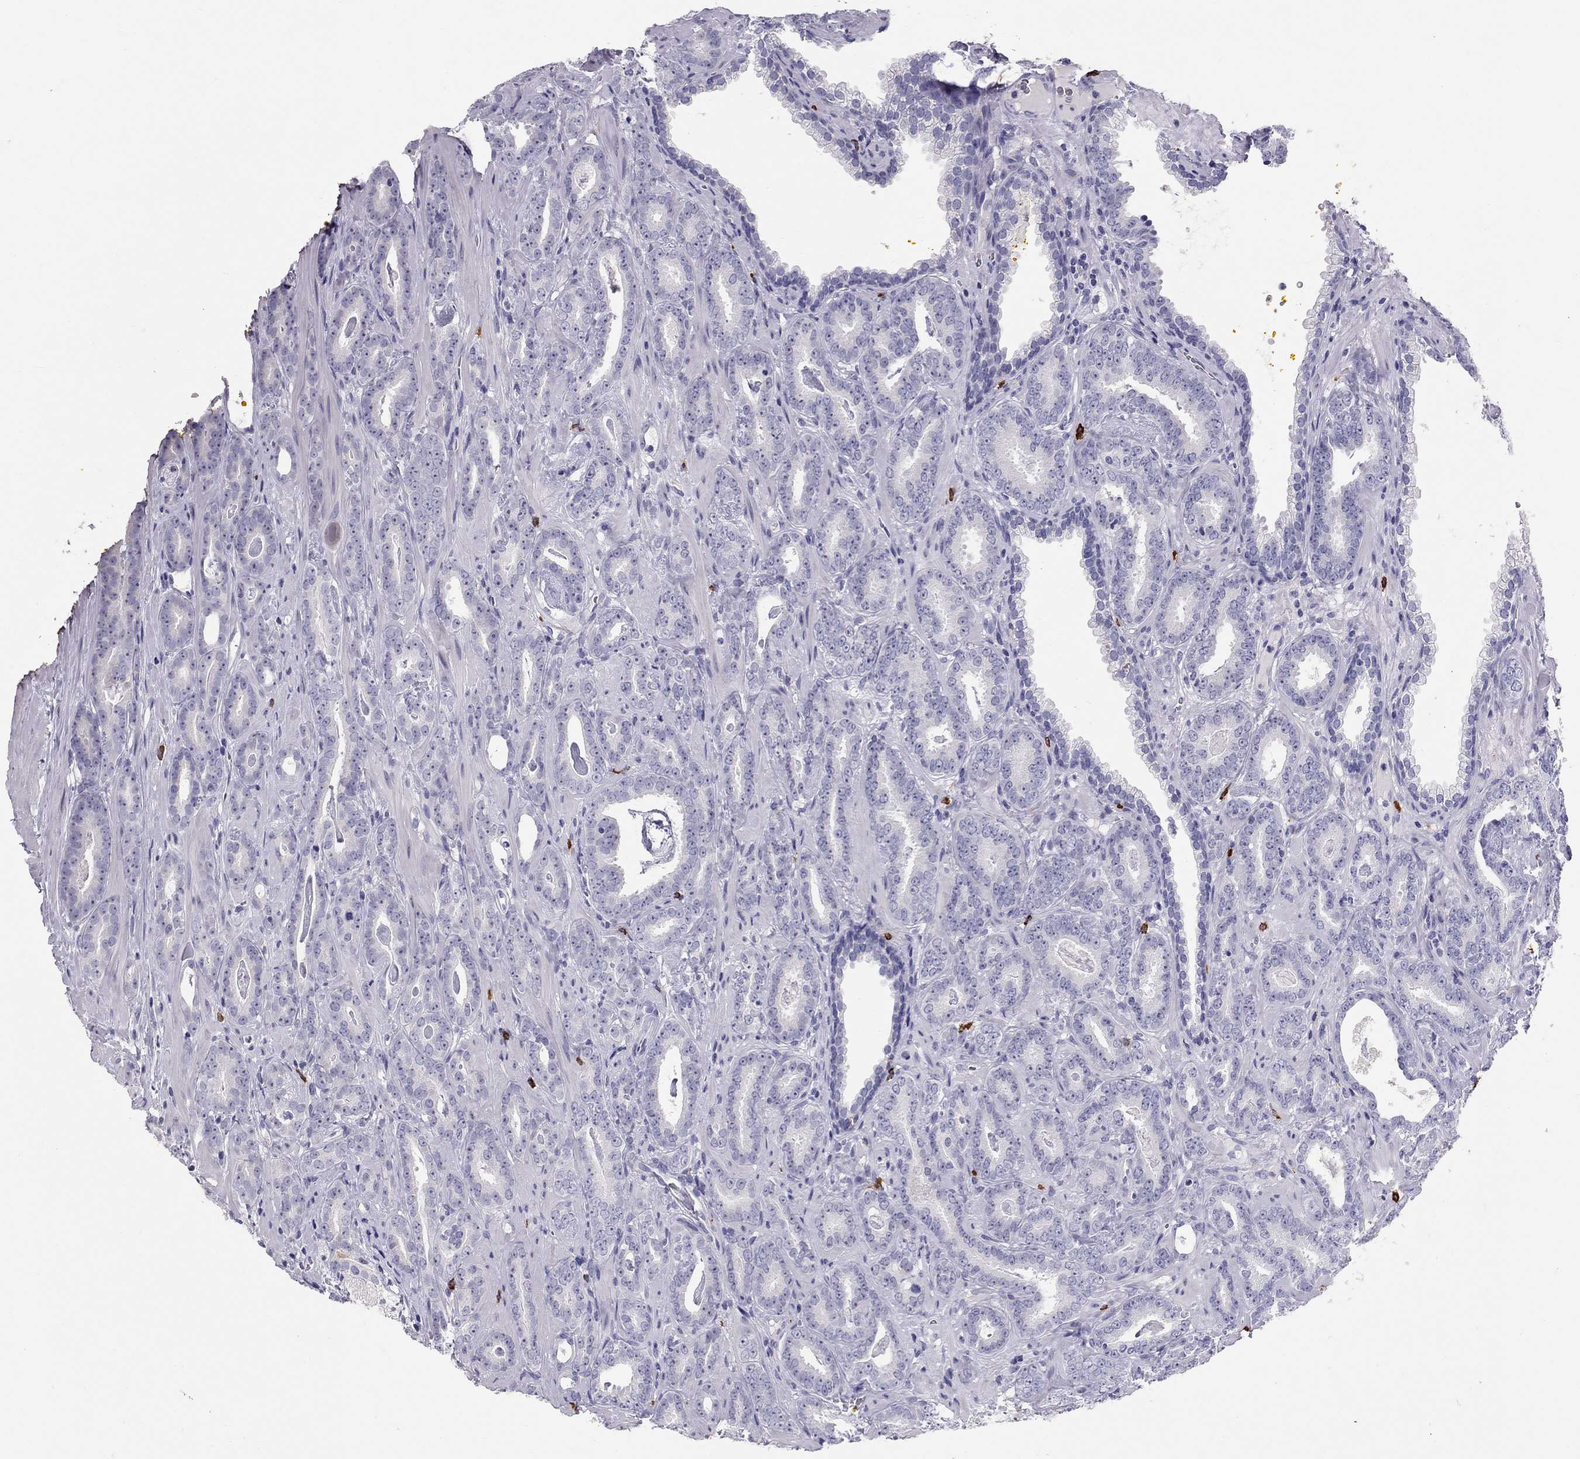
{"staining": {"intensity": "negative", "quantity": "none", "location": "none"}, "tissue": "prostate cancer", "cell_type": "Tumor cells", "image_type": "cancer", "snomed": [{"axis": "morphology", "description": "Adenocarcinoma, Medium grade"}, {"axis": "topography", "description": "Prostate and seminal vesicle, NOS"}, {"axis": "topography", "description": "Prostate"}], "caption": "IHC histopathology image of prostate cancer (medium-grade adenocarcinoma) stained for a protein (brown), which reveals no positivity in tumor cells.", "gene": "IL17REL", "patient": {"sex": "male", "age": 54}}